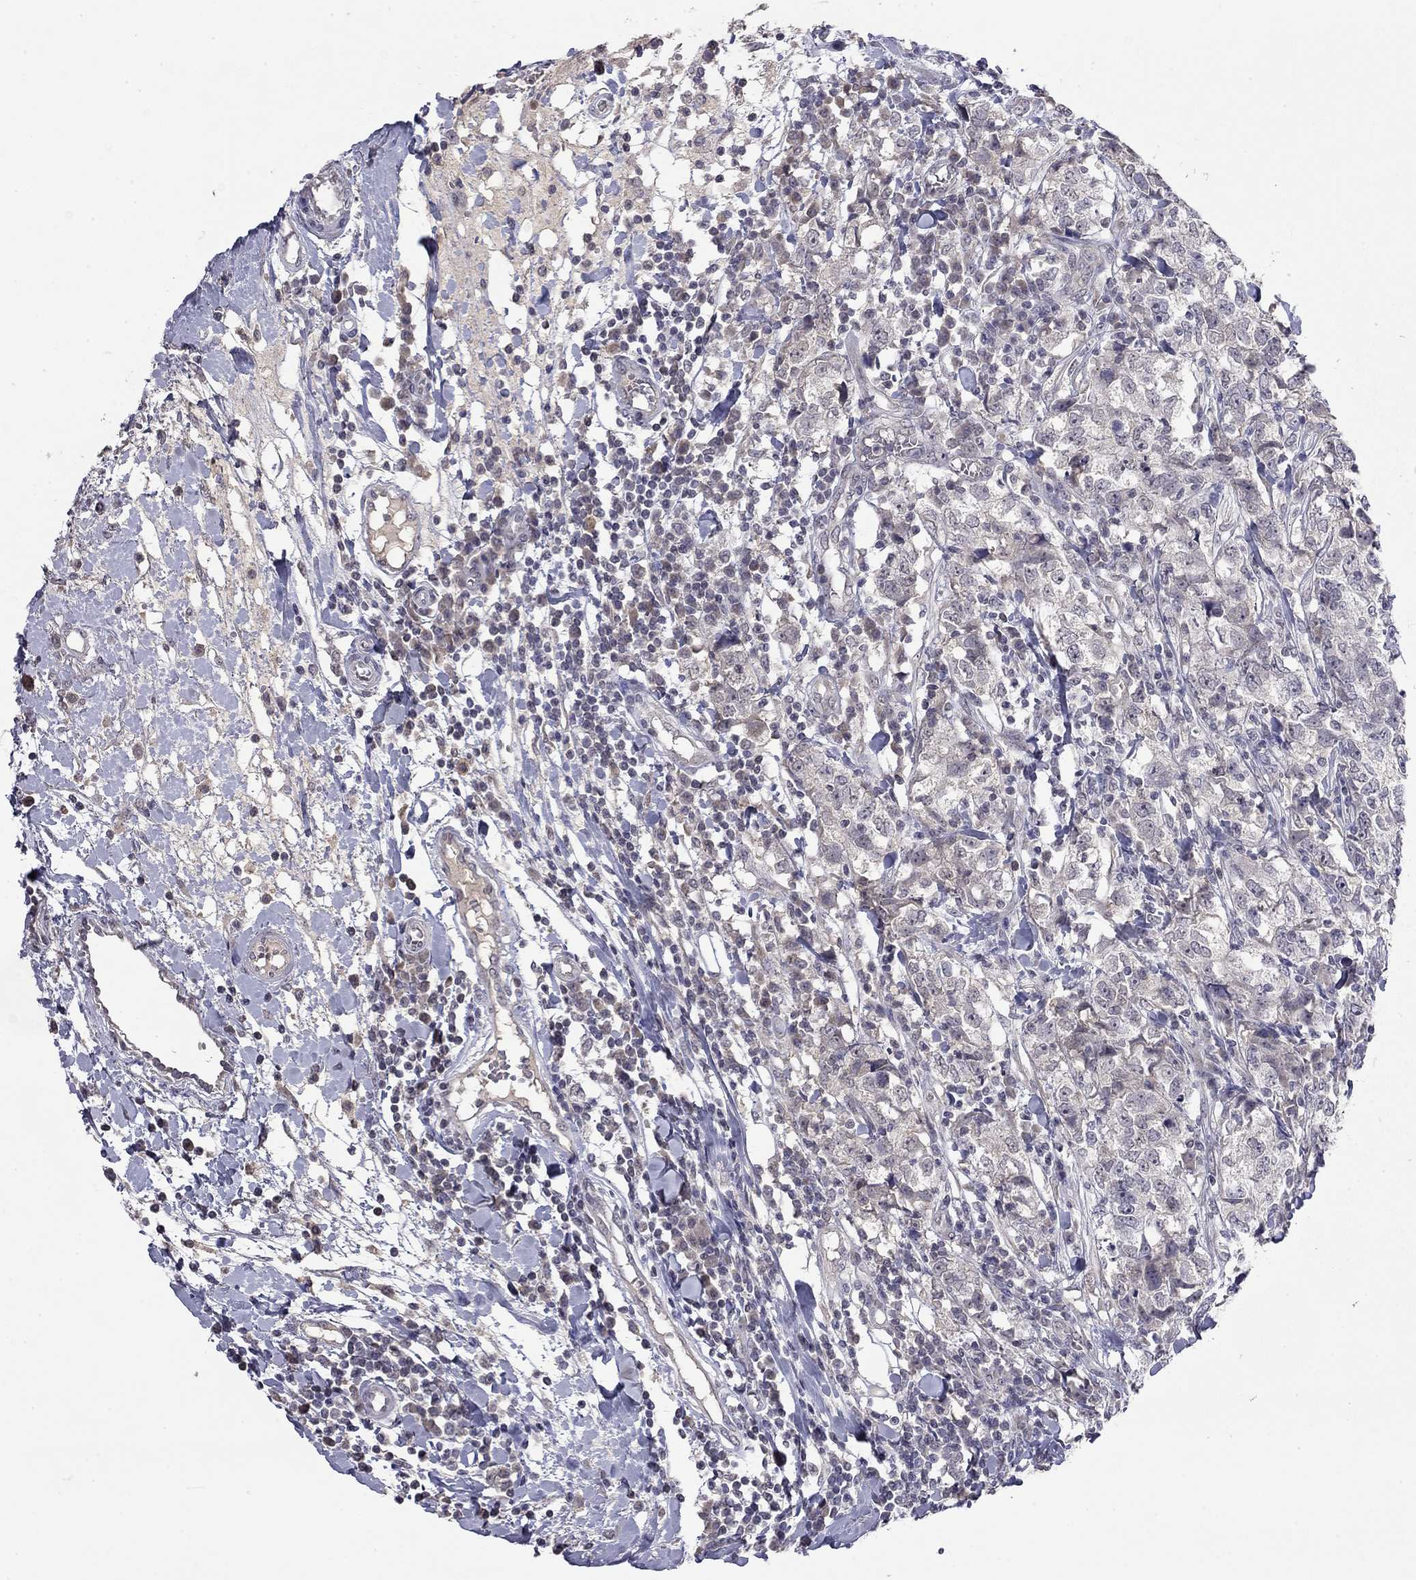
{"staining": {"intensity": "negative", "quantity": "none", "location": "none"}, "tissue": "breast cancer", "cell_type": "Tumor cells", "image_type": "cancer", "snomed": [{"axis": "morphology", "description": "Duct carcinoma"}, {"axis": "topography", "description": "Breast"}], "caption": "This photomicrograph is of breast cancer (infiltrating ductal carcinoma) stained with immunohistochemistry (IHC) to label a protein in brown with the nuclei are counter-stained blue. There is no positivity in tumor cells. (DAB immunohistochemistry (IHC), high magnification).", "gene": "WNK3", "patient": {"sex": "female", "age": 30}}